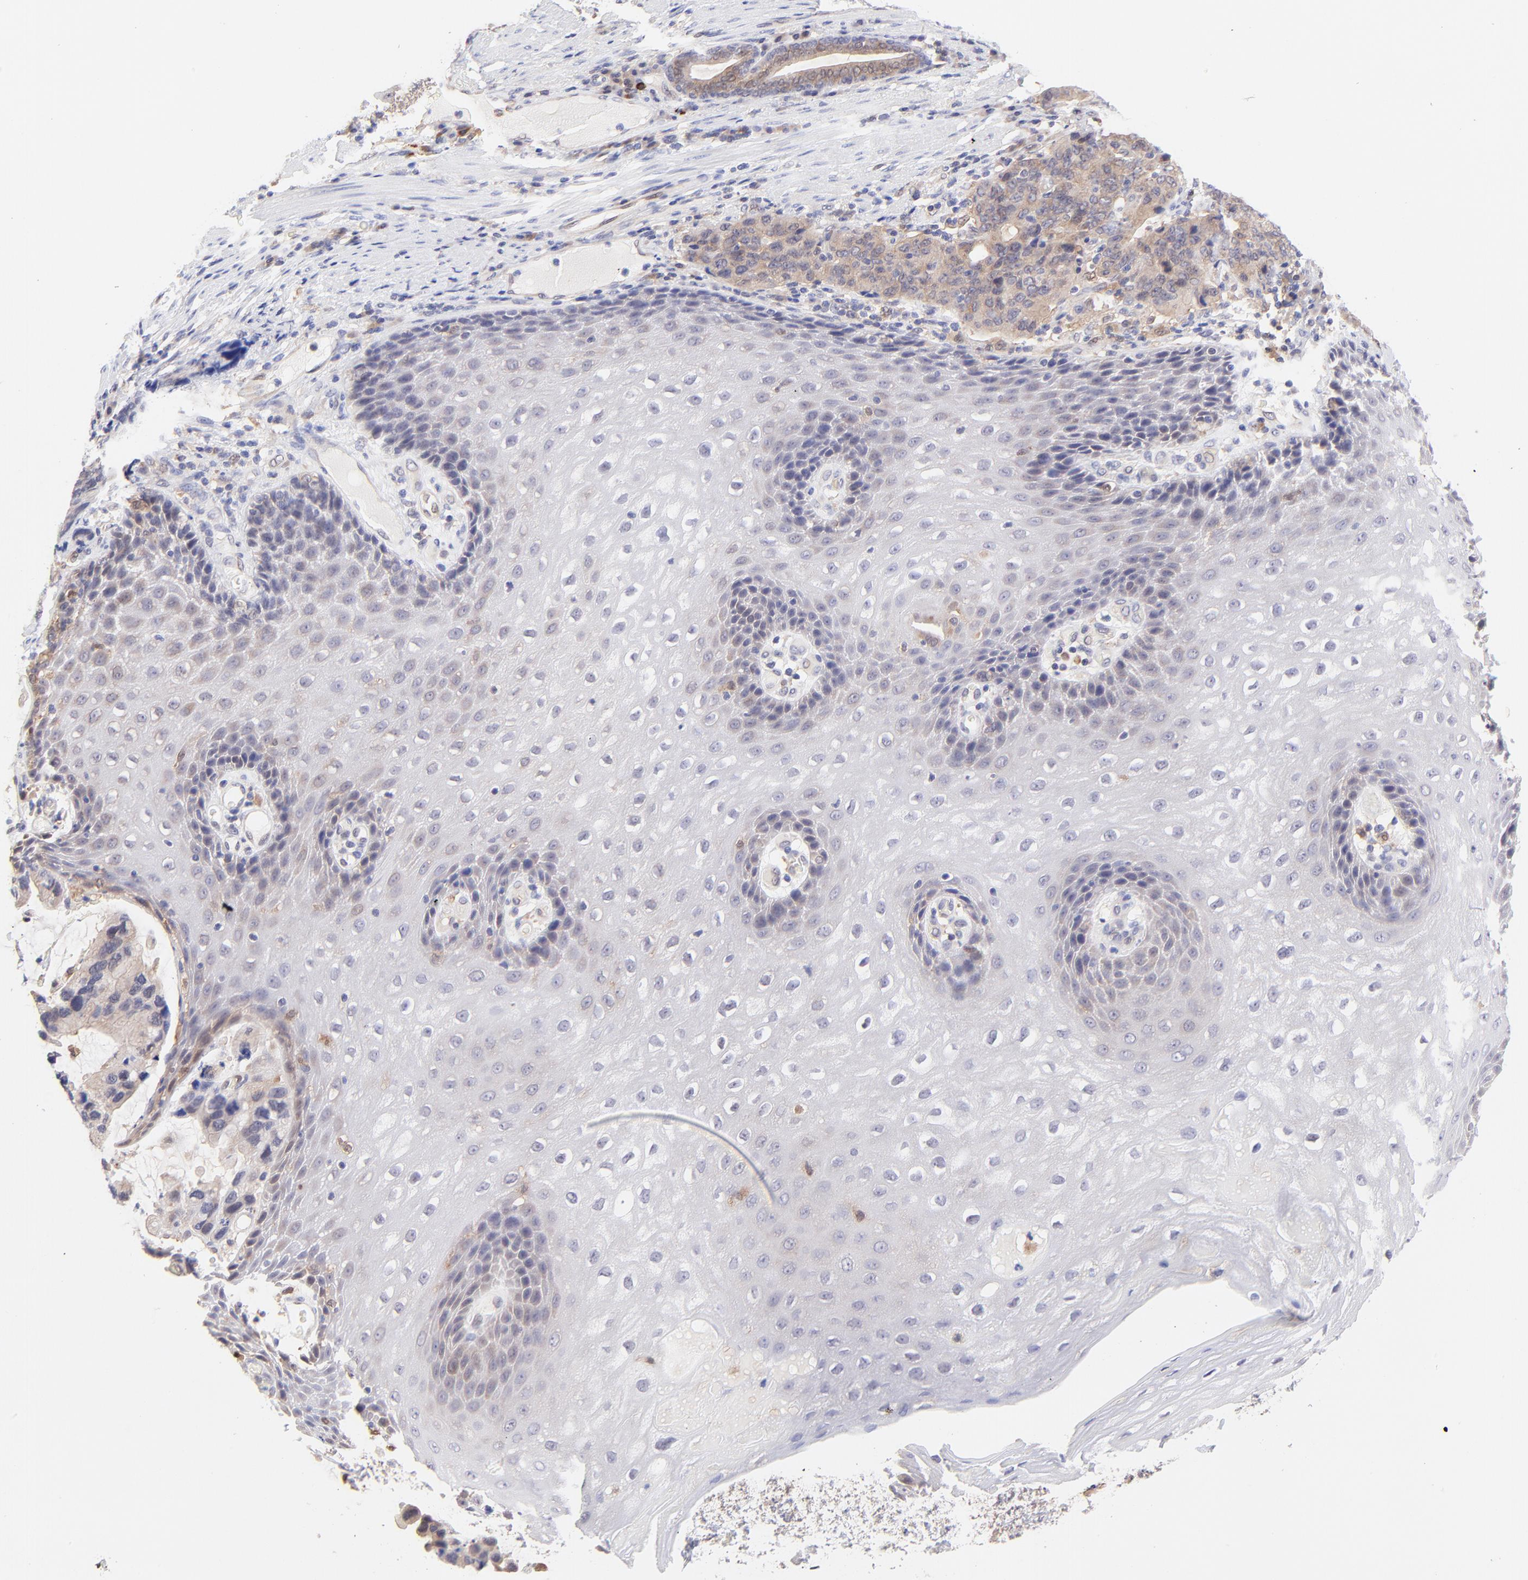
{"staining": {"intensity": "weak", "quantity": ">75%", "location": "cytoplasmic/membranous"}, "tissue": "stomach cancer", "cell_type": "Tumor cells", "image_type": "cancer", "snomed": [{"axis": "morphology", "description": "Adenocarcinoma, NOS"}, {"axis": "topography", "description": "Esophagus"}, {"axis": "topography", "description": "Stomach"}], "caption": "Tumor cells demonstrate low levels of weak cytoplasmic/membranous staining in about >75% of cells in stomach adenocarcinoma.", "gene": "HYAL1", "patient": {"sex": "male", "age": 74}}